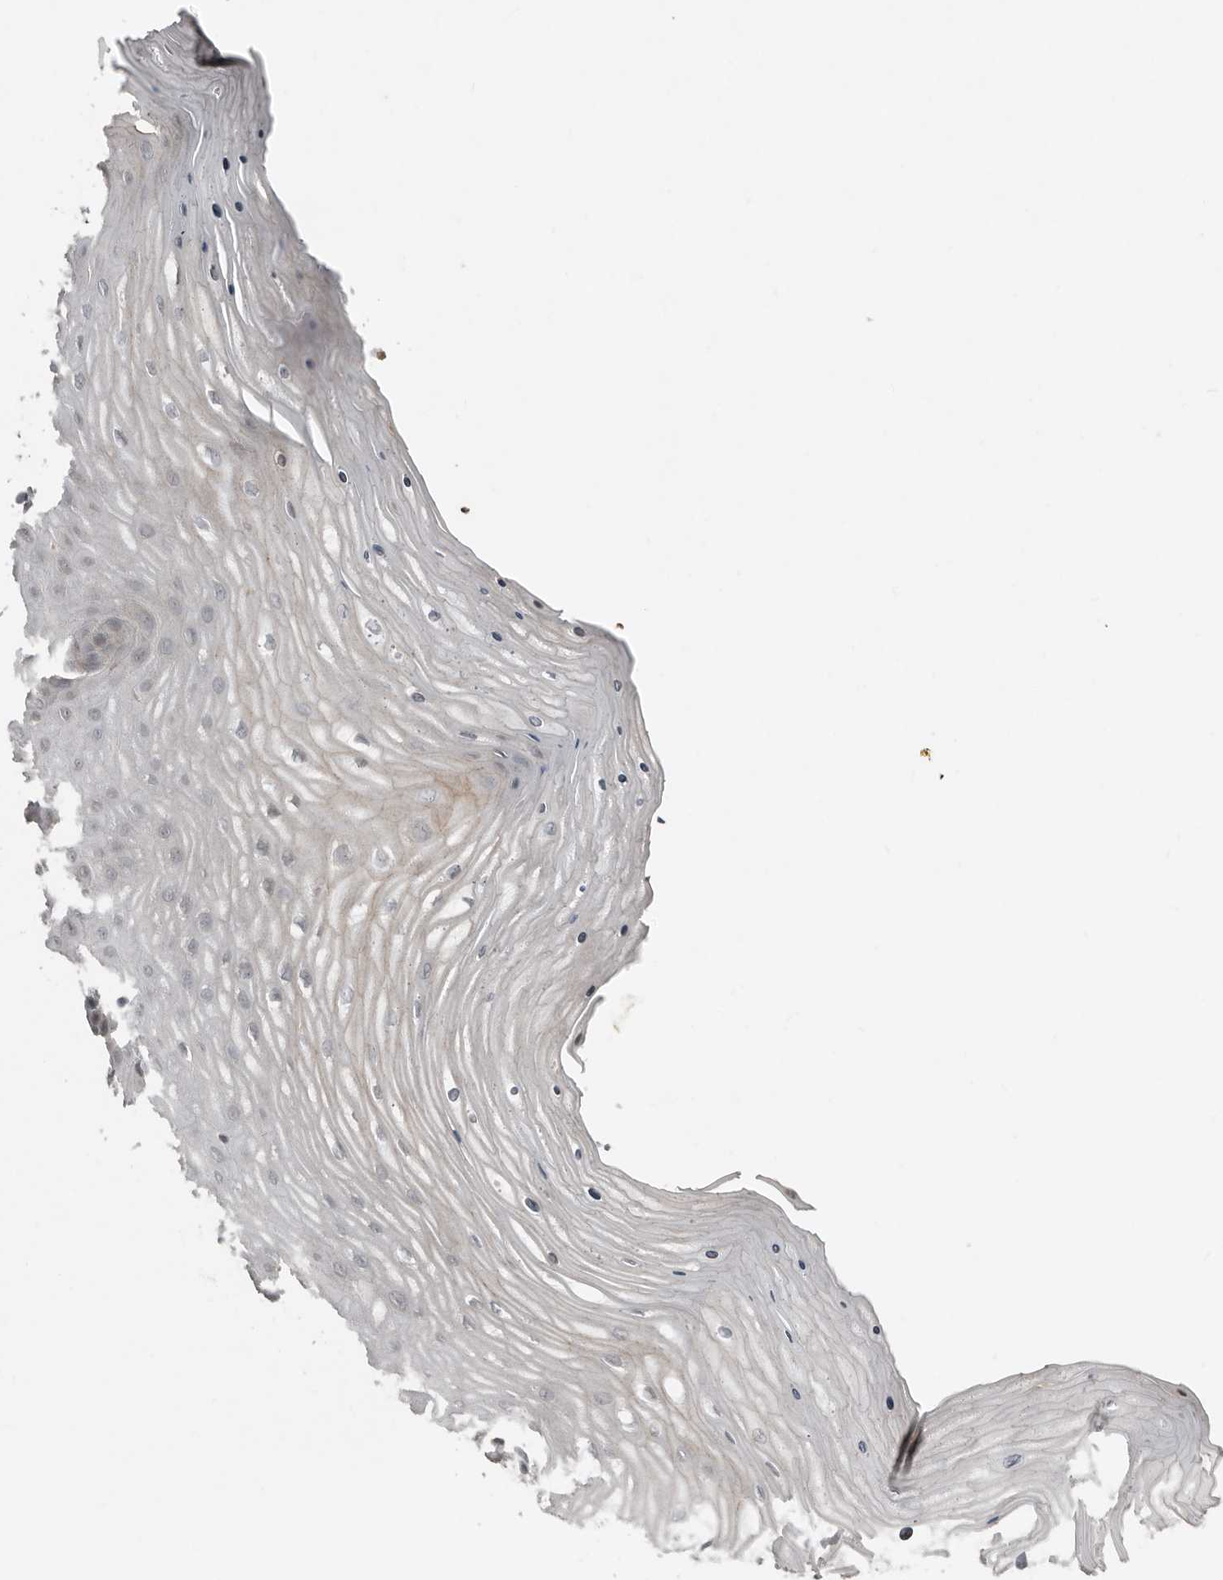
{"staining": {"intensity": "weak", "quantity": "<25%", "location": "cytoplasmic/membranous"}, "tissue": "cervix", "cell_type": "Squamous epithelial cells", "image_type": "normal", "snomed": [{"axis": "morphology", "description": "Normal tissue, NOS"}, {"axis": "topography", "description": "Cervix"}], "caption": "Cervix stained for a protein using immunohistochemistry (IHC) exhibits no positivity squamous epithelial cells.", "gene": "TEAD3", "patient": {"sex": "female", "age": 55}}